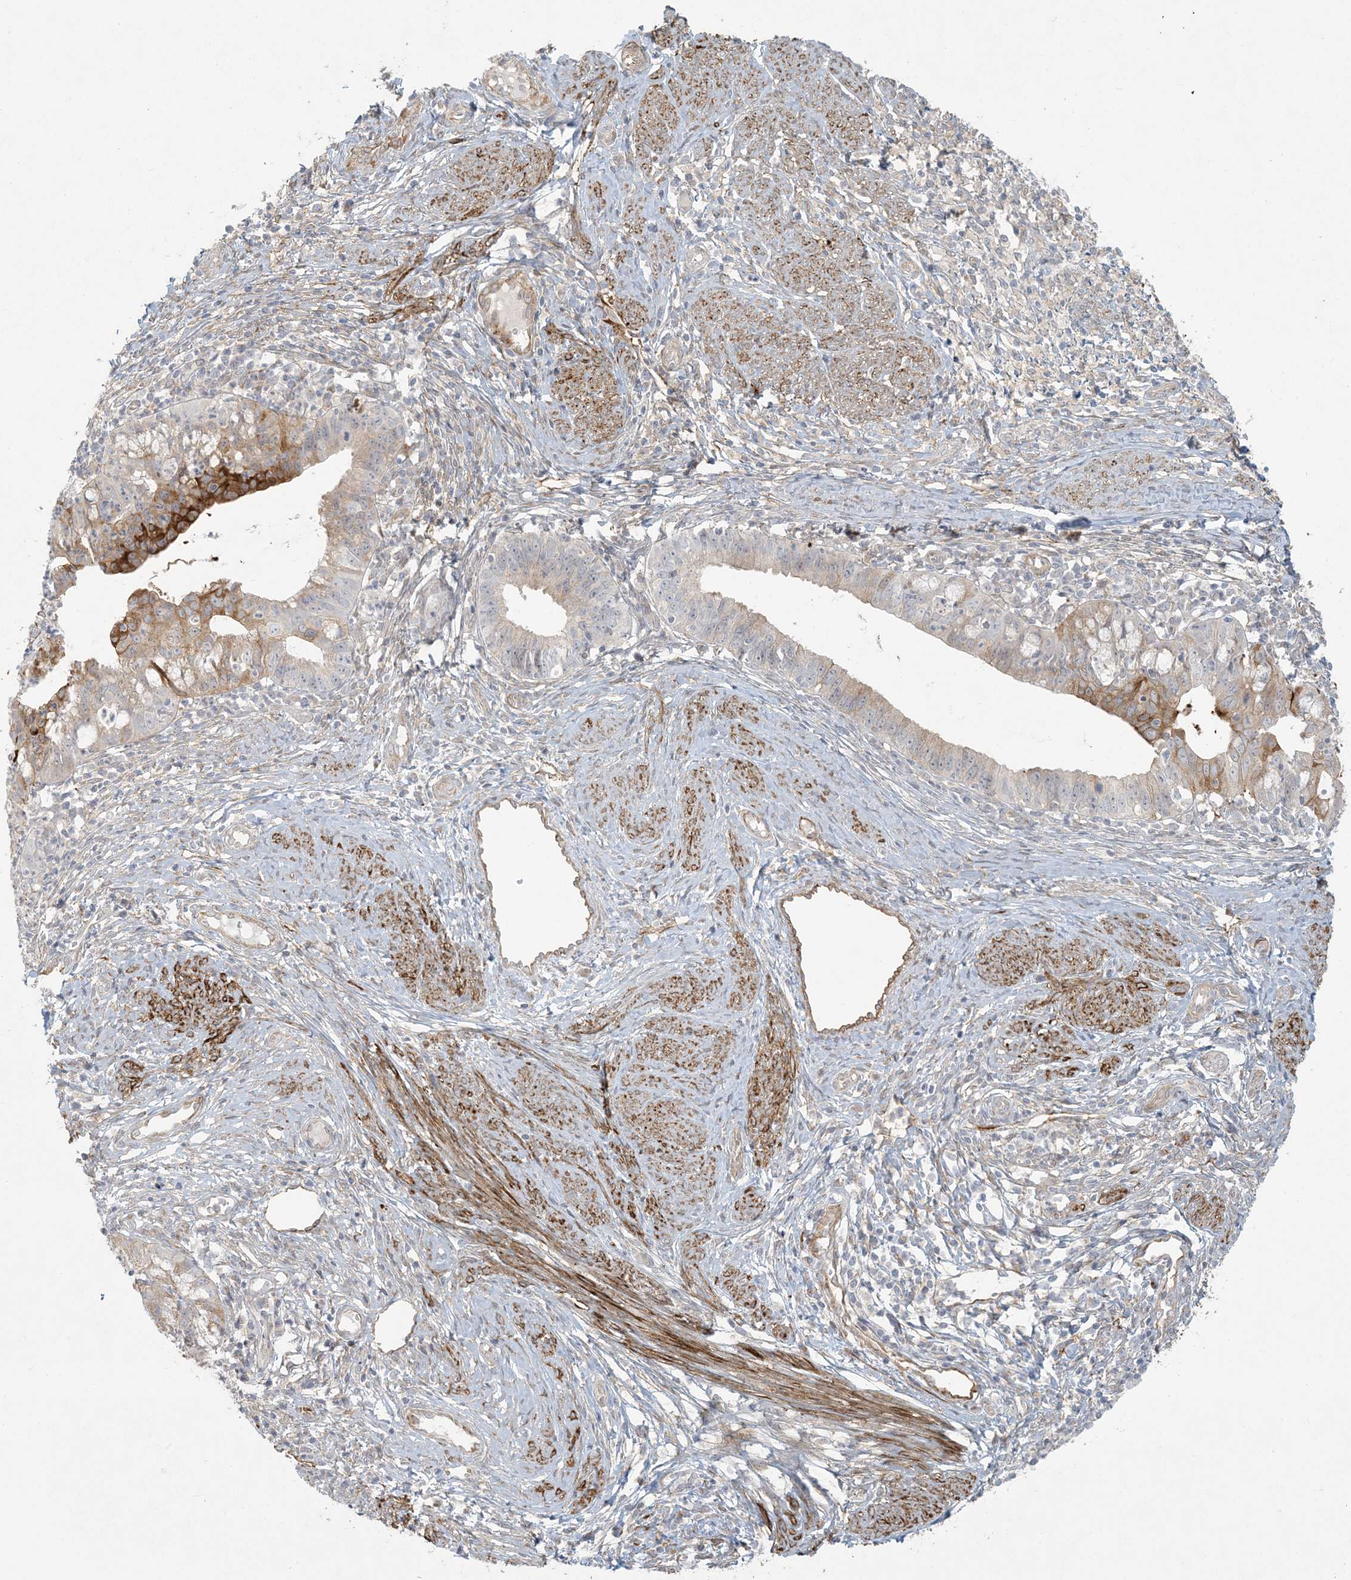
{"staining": {"intensity": "moderate", "quantity": "<25%", "location": "cytoplasmic/membranous"}, "tissue": "cervical cancer", "cell_type": "Tumor cells", "image_type": "cancer", "snomed": [{"axis": "morphology", "description": "Adenocarcinoma, NOS"}, {"axis": "topography", "description": "Cervix"}], "caption": "Tumor cells demonstrate low levels of moderate cytoplasmic/membranous staining in approximately <25% of cells in cervical cancer.", "gene": "BCORL1", "patient": {"sex": "female", "age": 36}}